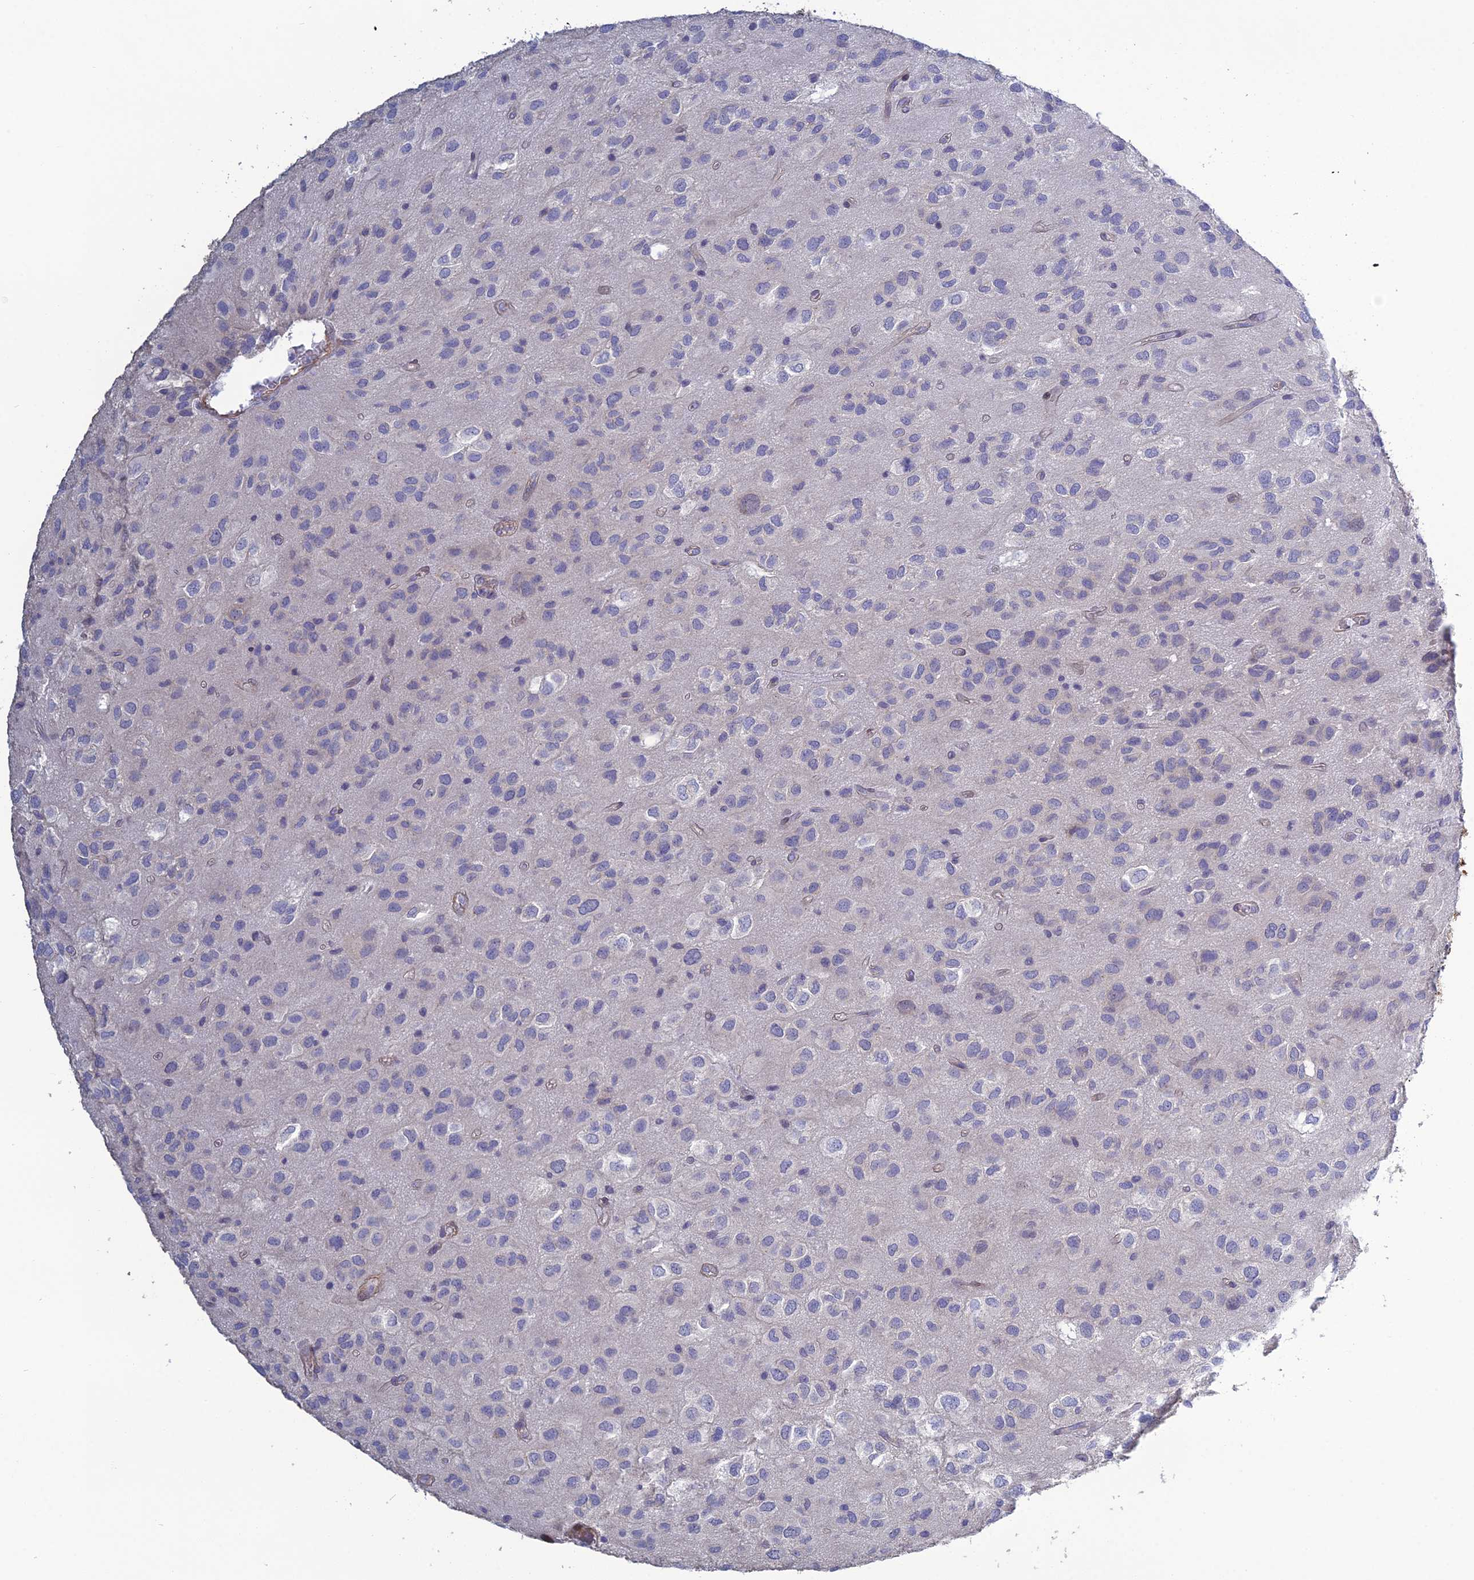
{"staining": {"intensity": "negative", "quantity": "none", "location": "none"}, "tissue": "glioma", "cell_type": "Tumor cells", "image_type": "cancer", "snomed": [{"axis": "morphology", "description": "Glioma, malignant, Low grade"}, {"axis": "topography", "description": "Brain"}], "caption": "This is an immunohistochemistry (IHC) histopathology image of human glioma. There is no staining in tumor cells.", "gene": "LZTS2", "patient": {"sex": "male", "age": 66}}